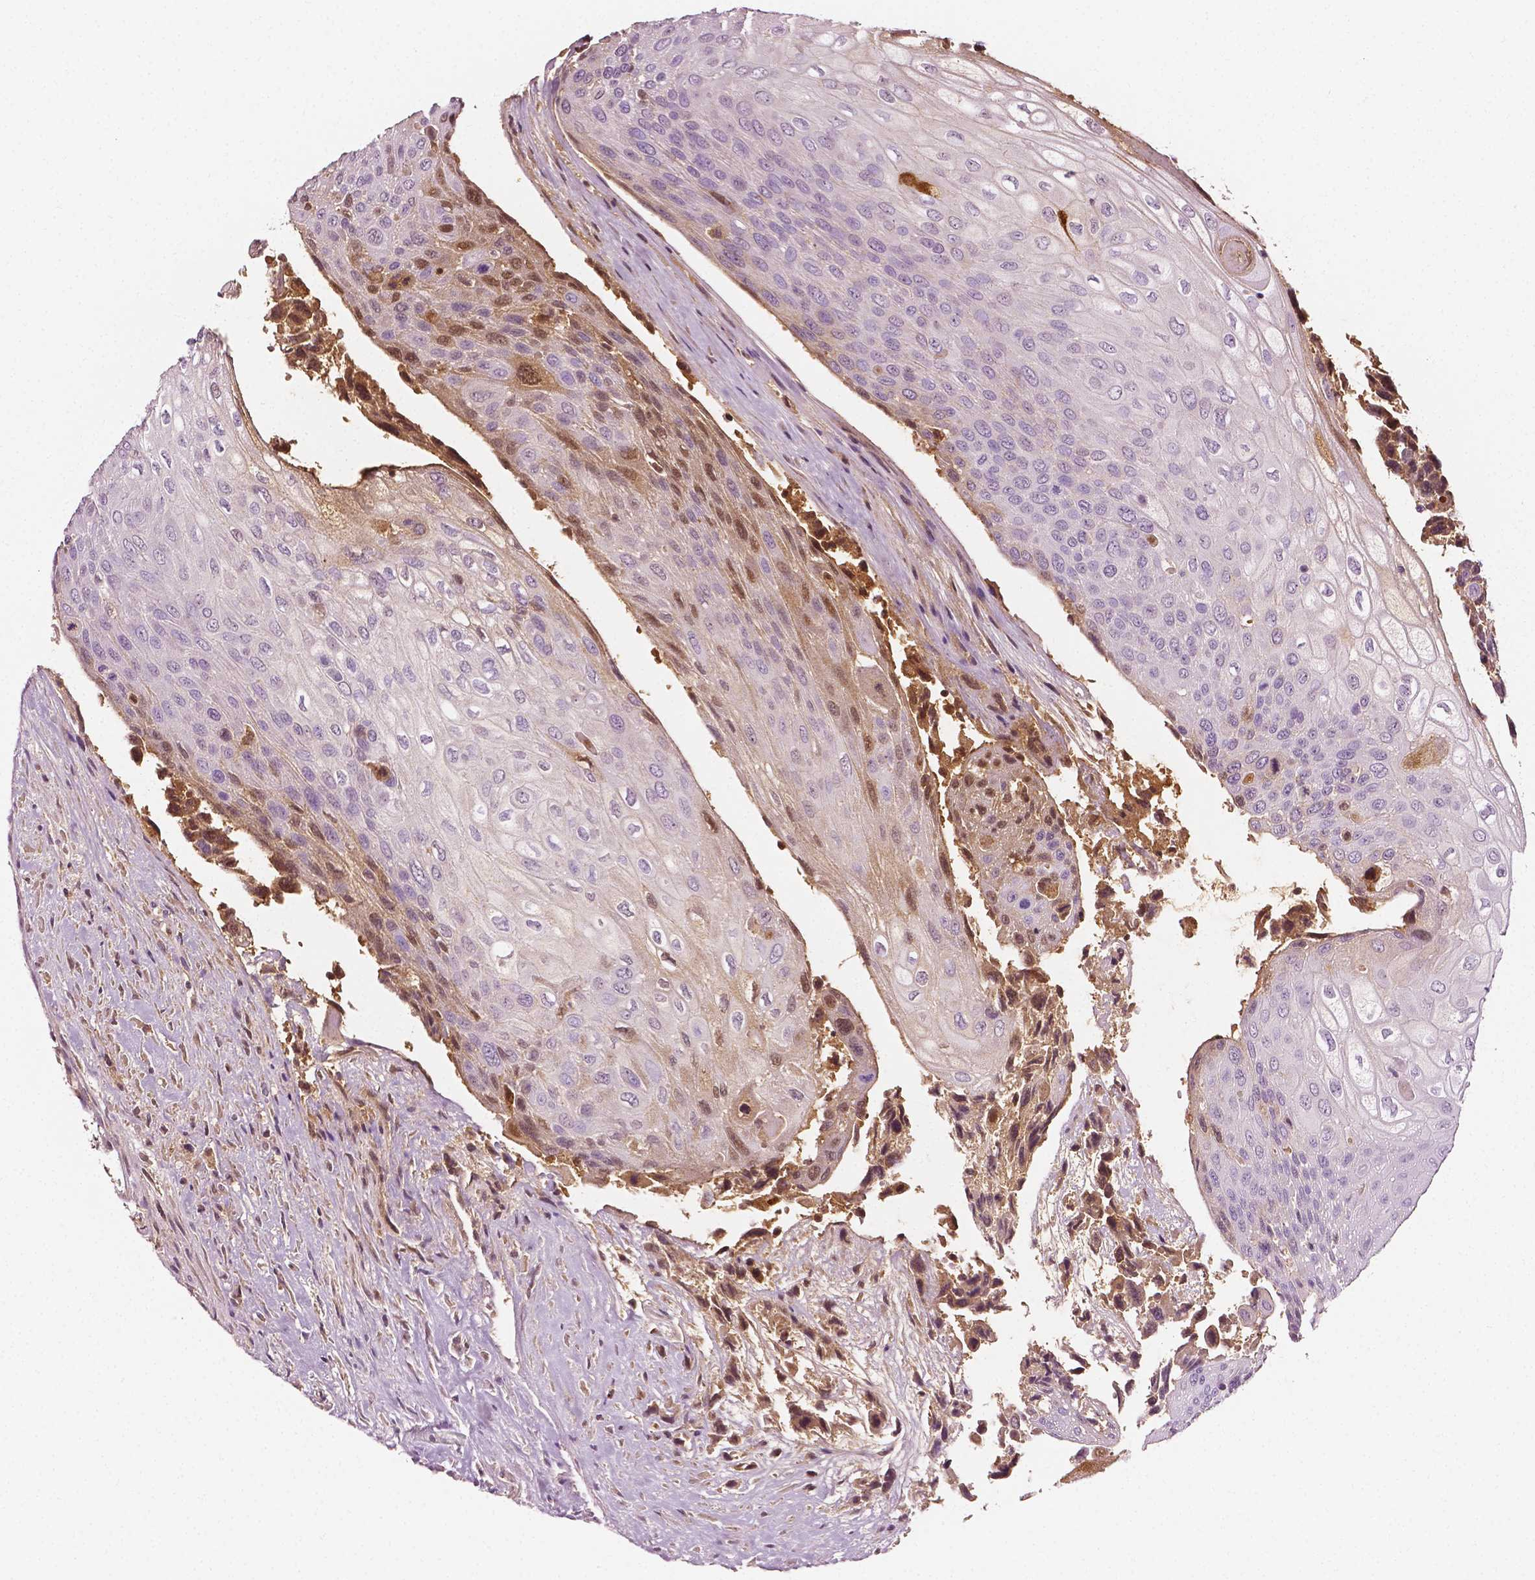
{"staining": {"intensity": "moderate", "quantity": "<25%", "location": "cytoplasmic/membranous,nuclear"}, "tissue": "urothelial cancer", "cell_type": "Tumor cells", "image_type": "cancer", "snomed": [{"axis": "morphology", "description": "Urothelial carcinoma, High grade"}, {"axis": "topography", "description": "Urinary bladder"}], "caption": "A micrograph showing moderate cytoplasmic/membranous and nuclear expression in approximately <25% of tumor cells in urothelial cancer, as visualized by brown immunohistochemical staining.", "gene": "APOA4", "patient": {"sex": "female", "age": 70}}